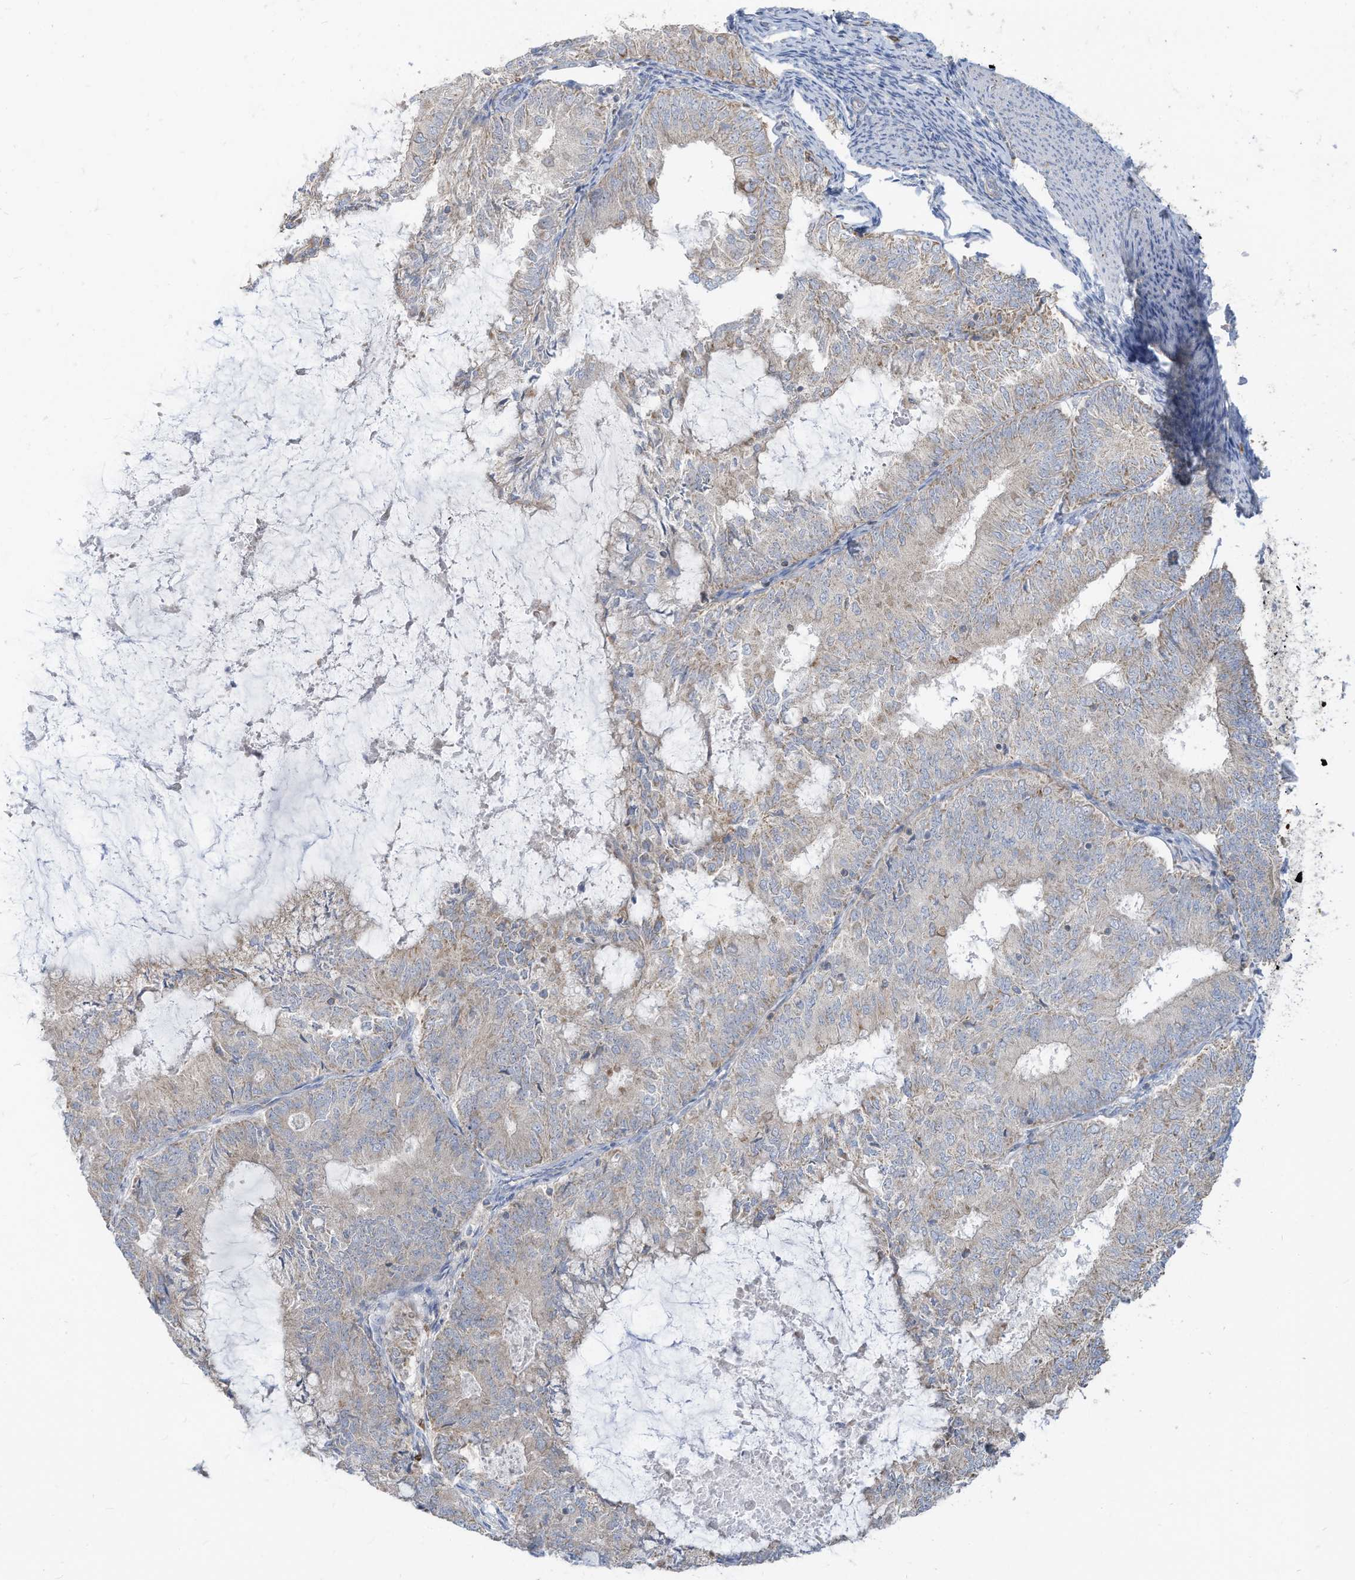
{"staining": {"intensity": "weak", "quantity": "<25%", "location": "cytoplasmic/membranous"}, "tissue": "endometrial cancer", "cell_type": "Tumor cells", "image_type": "cancer", "snomed": [{"axis": "morphology", "description": "Adenocarcinoma, NOS"}, {"axis": "topography", "description": "Endometrium"}], "caption": "This is a photomicrograph of immunohistochemistry staining of endometrial cancer, which shows no staining in tumor cells. Nuclei are stained in blue.", "gene": "GTPBP2", "patient": {"sex": "female", "age": 57}}